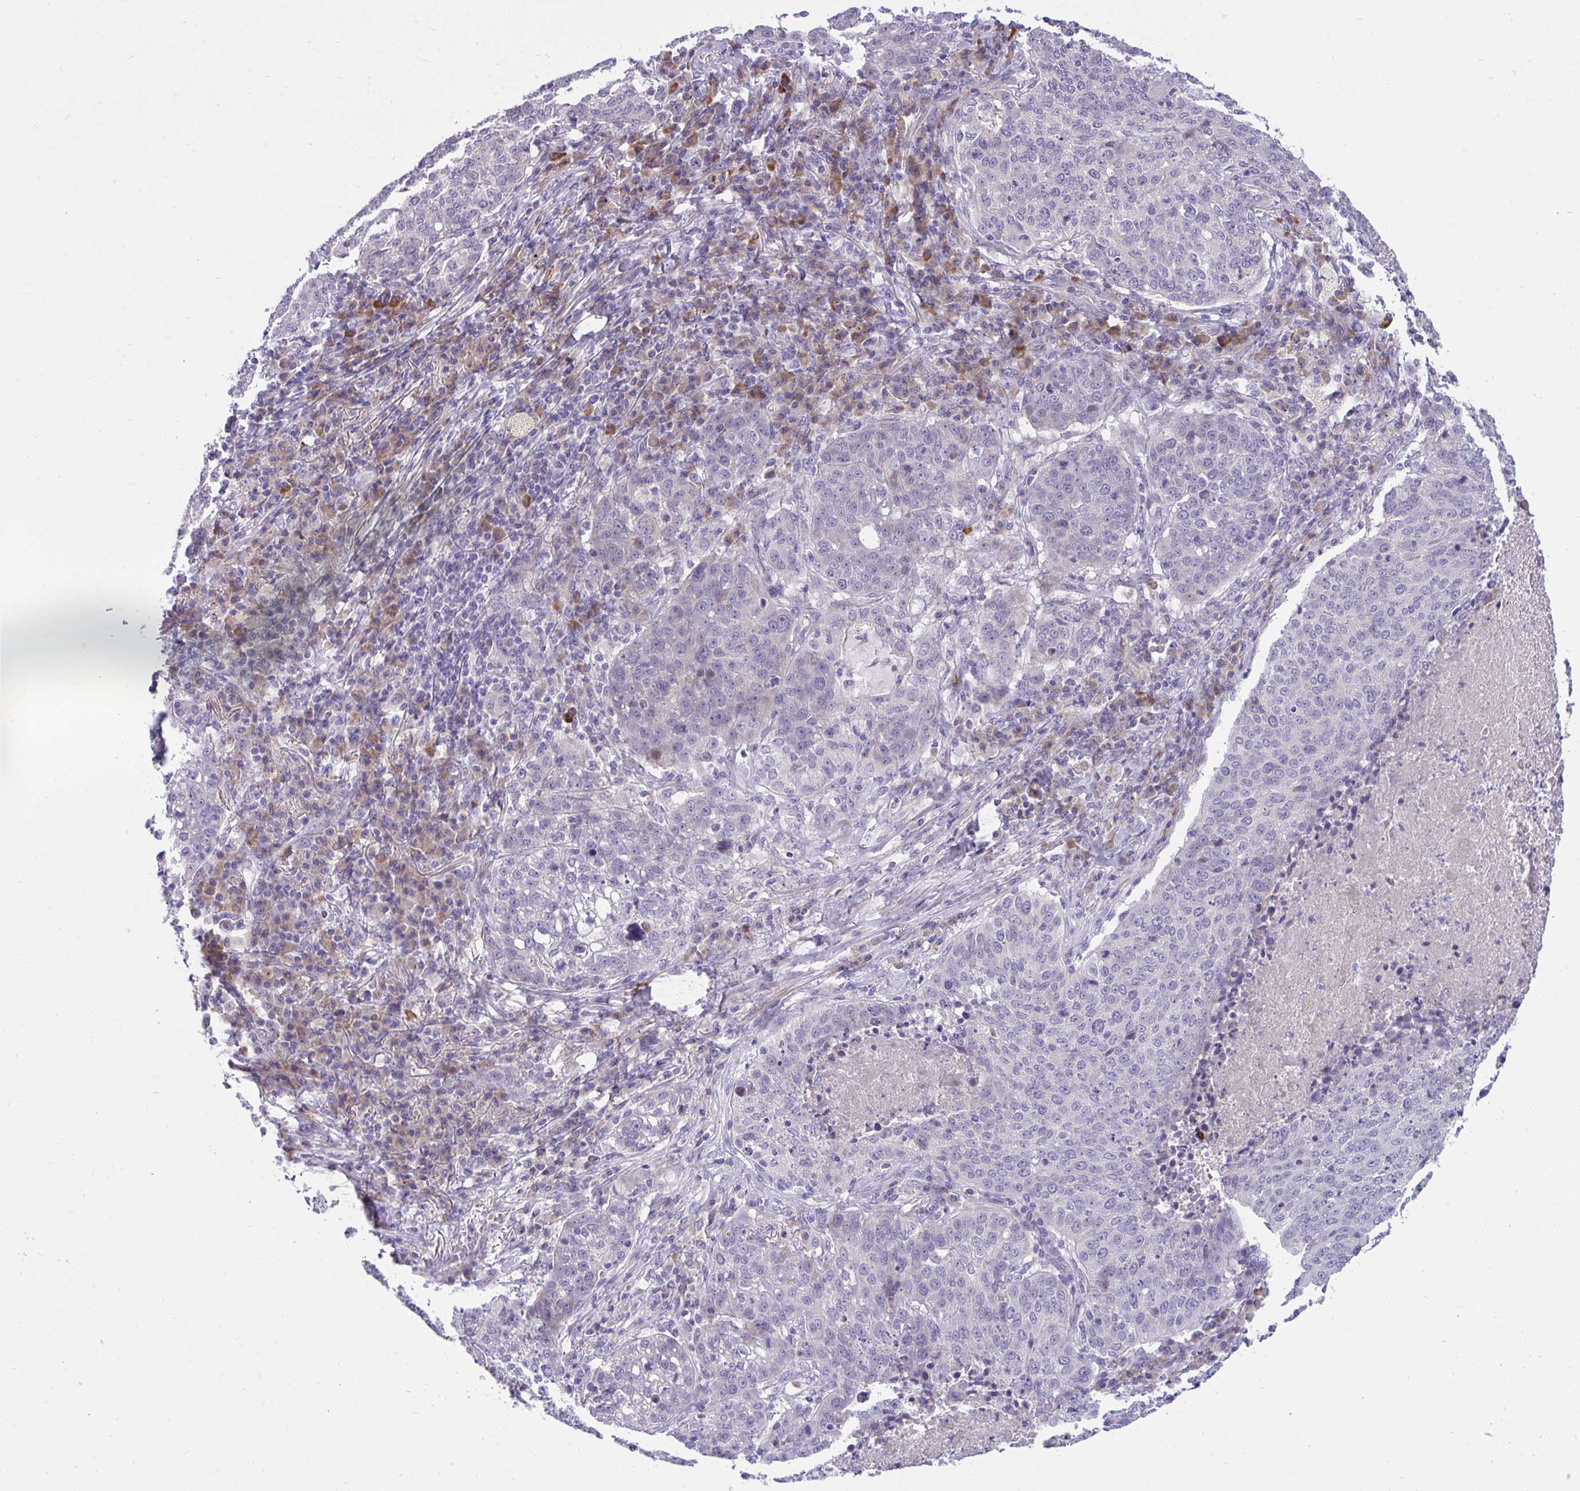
{"staining": {"intensity": "negative", "quantity": "none", "location": "none"}, "tissue": "lung cancer", "cell_type": "Tumor cells", "image_type": "cancer", "snomed": [{"axis": "morphology", "description": "Squamous cell carcinoma, NOS"}, {"axis": "topography", "description": "Lung"}], "caption": "Tumor cells are negative for brown protein staining in lung cancer.", "gene": "PIGZ", "patient": {"sex": "male", "age": 63}}